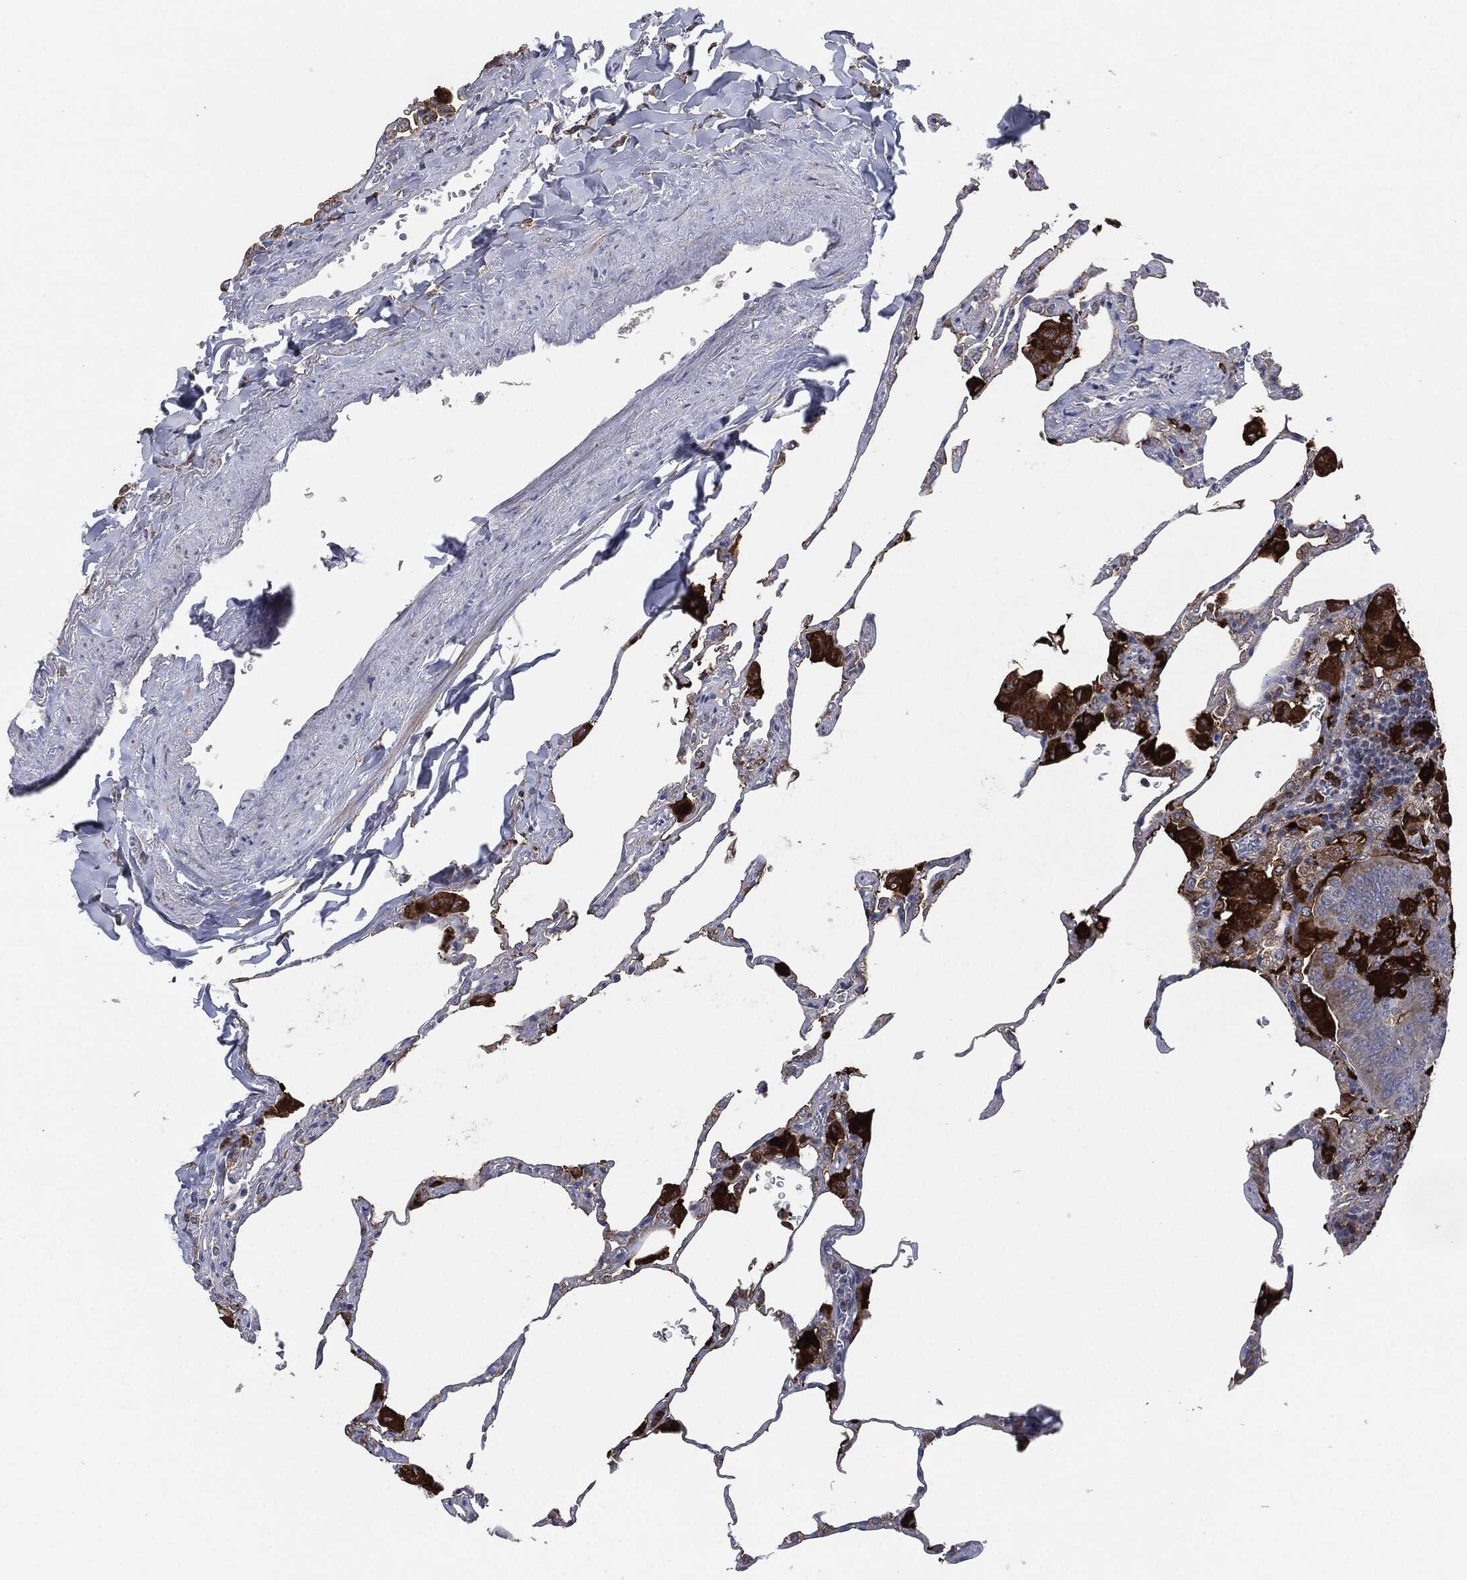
{"staining": {"intensity": "negative", "quantity": "none", "location": "none"}, "tissue": "lung", "cell_type": "Alveolar cells", "image_type": "normal", "snomed": [{"axis": "morphology", "description": "Normal tissue, NOS"}, {"axis": "morphology", "description": "Adenocarcinoma, metastatic, NOS"}, {"axis": "topography", "description": "Lung"}], "caption": "IHC micrograph of unremarkable lung: human lung stained with DAB reveals no significant protein staining in alveolar cells. The staining is performed using DAB (3,3'-diaminobenzidine) brown chromogen with nuclei counter-stained in using hematoxylin.", "gene": "TMEM11", "patient": {"sex": "male", "age": 45}}